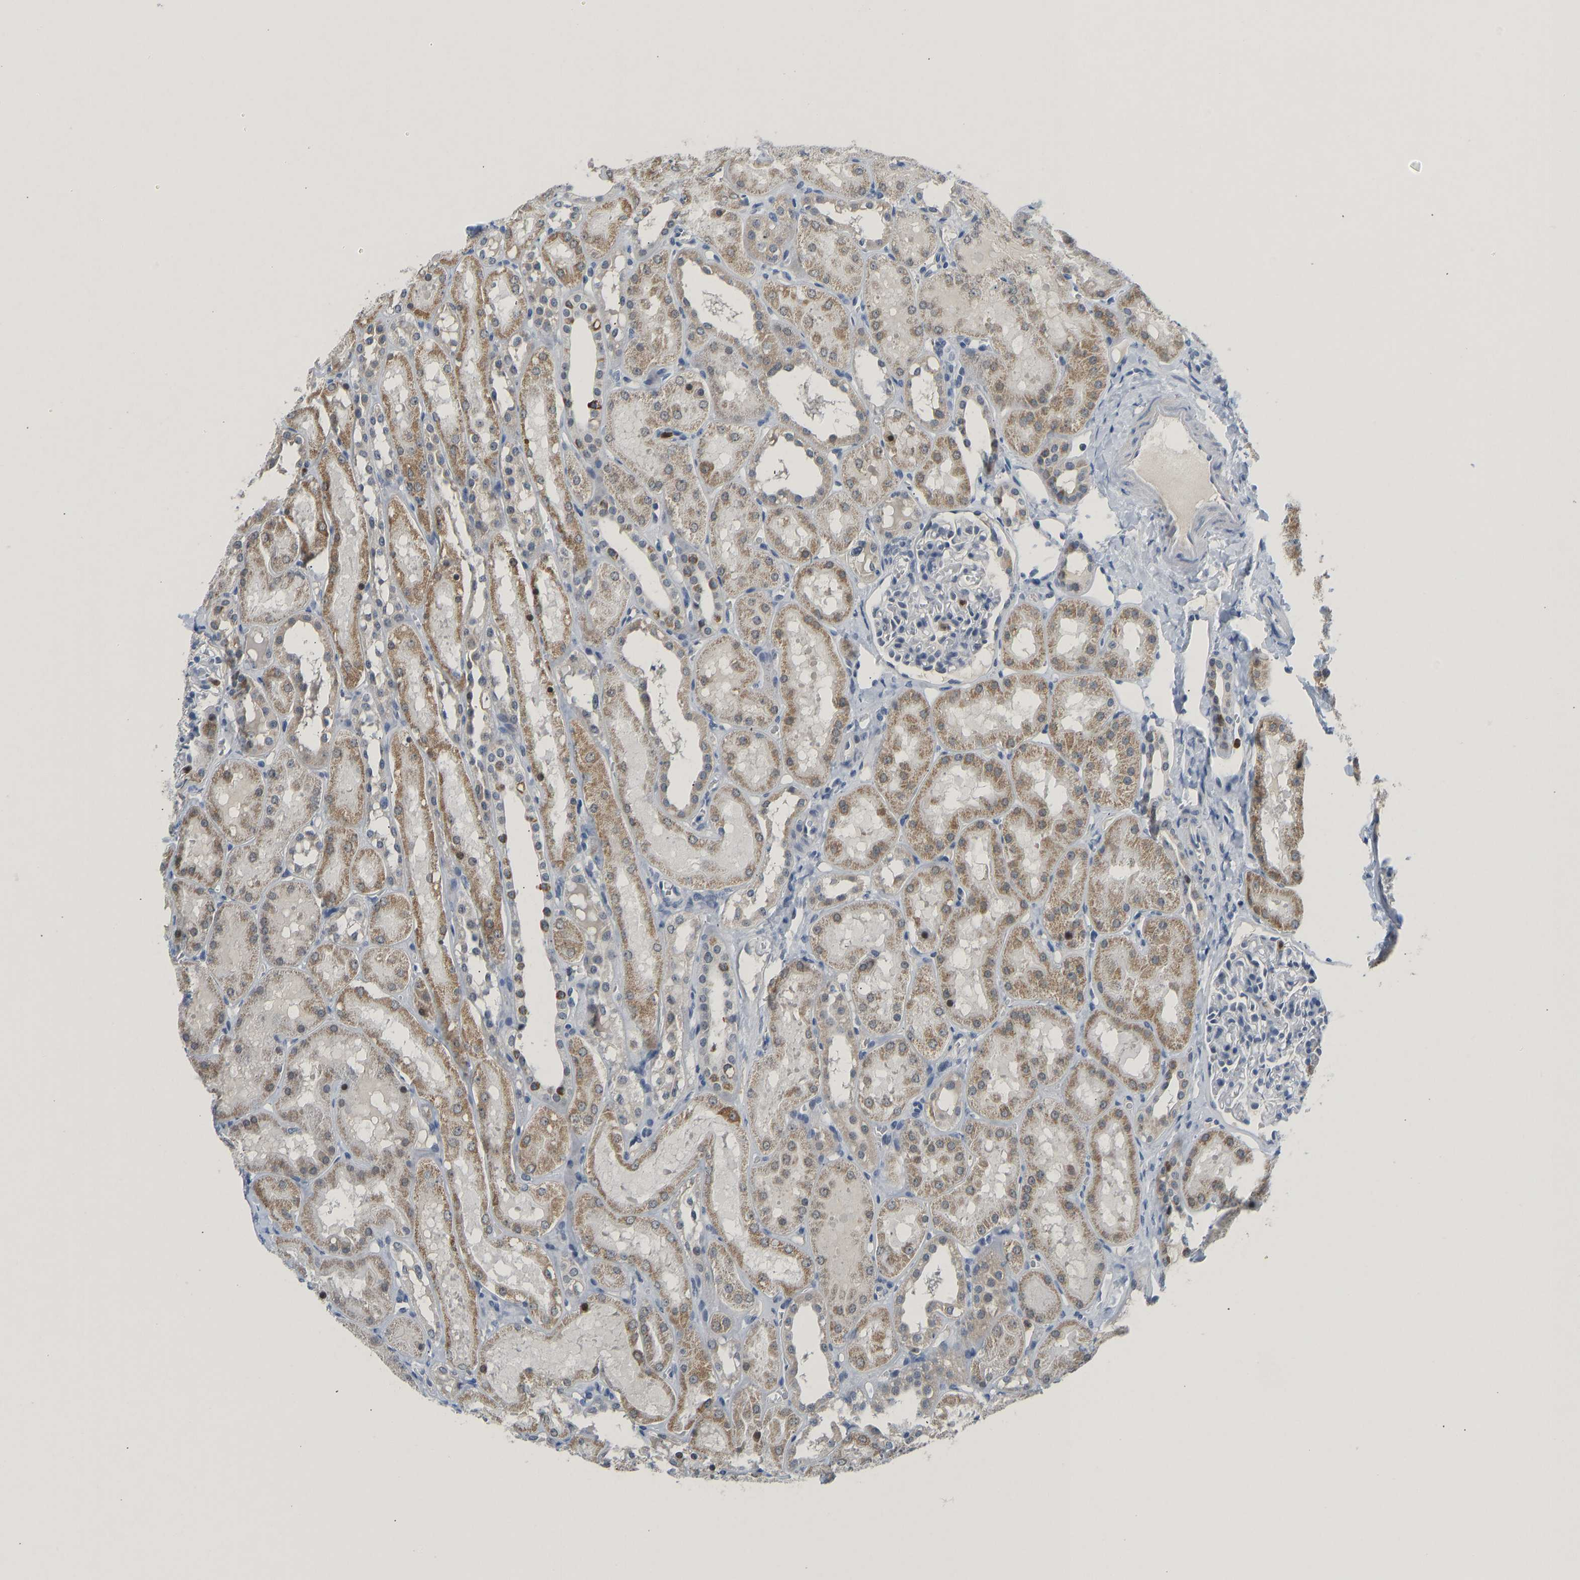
{"staining": {"intensity": "negative", "quantity": "none", "location": "none"}, "tissue": "kidney", "cell_type": "Cells in glomeruli", "image_type": "normal", "snomed": [{"axis": "morphology", "description": "Normal tissue, NOS"}, {"axis": "topography", "description": "Kidney"}, {"axis": "topography", "description": "Urinary bladder"}], "caption": "IHC of benign kidney shows no expression in cells in glomeruli. (IHC, brightfield microscopy, high magnification).", "gene": "TXNDC2", "patient": {"sex": "male", "age": 16}}